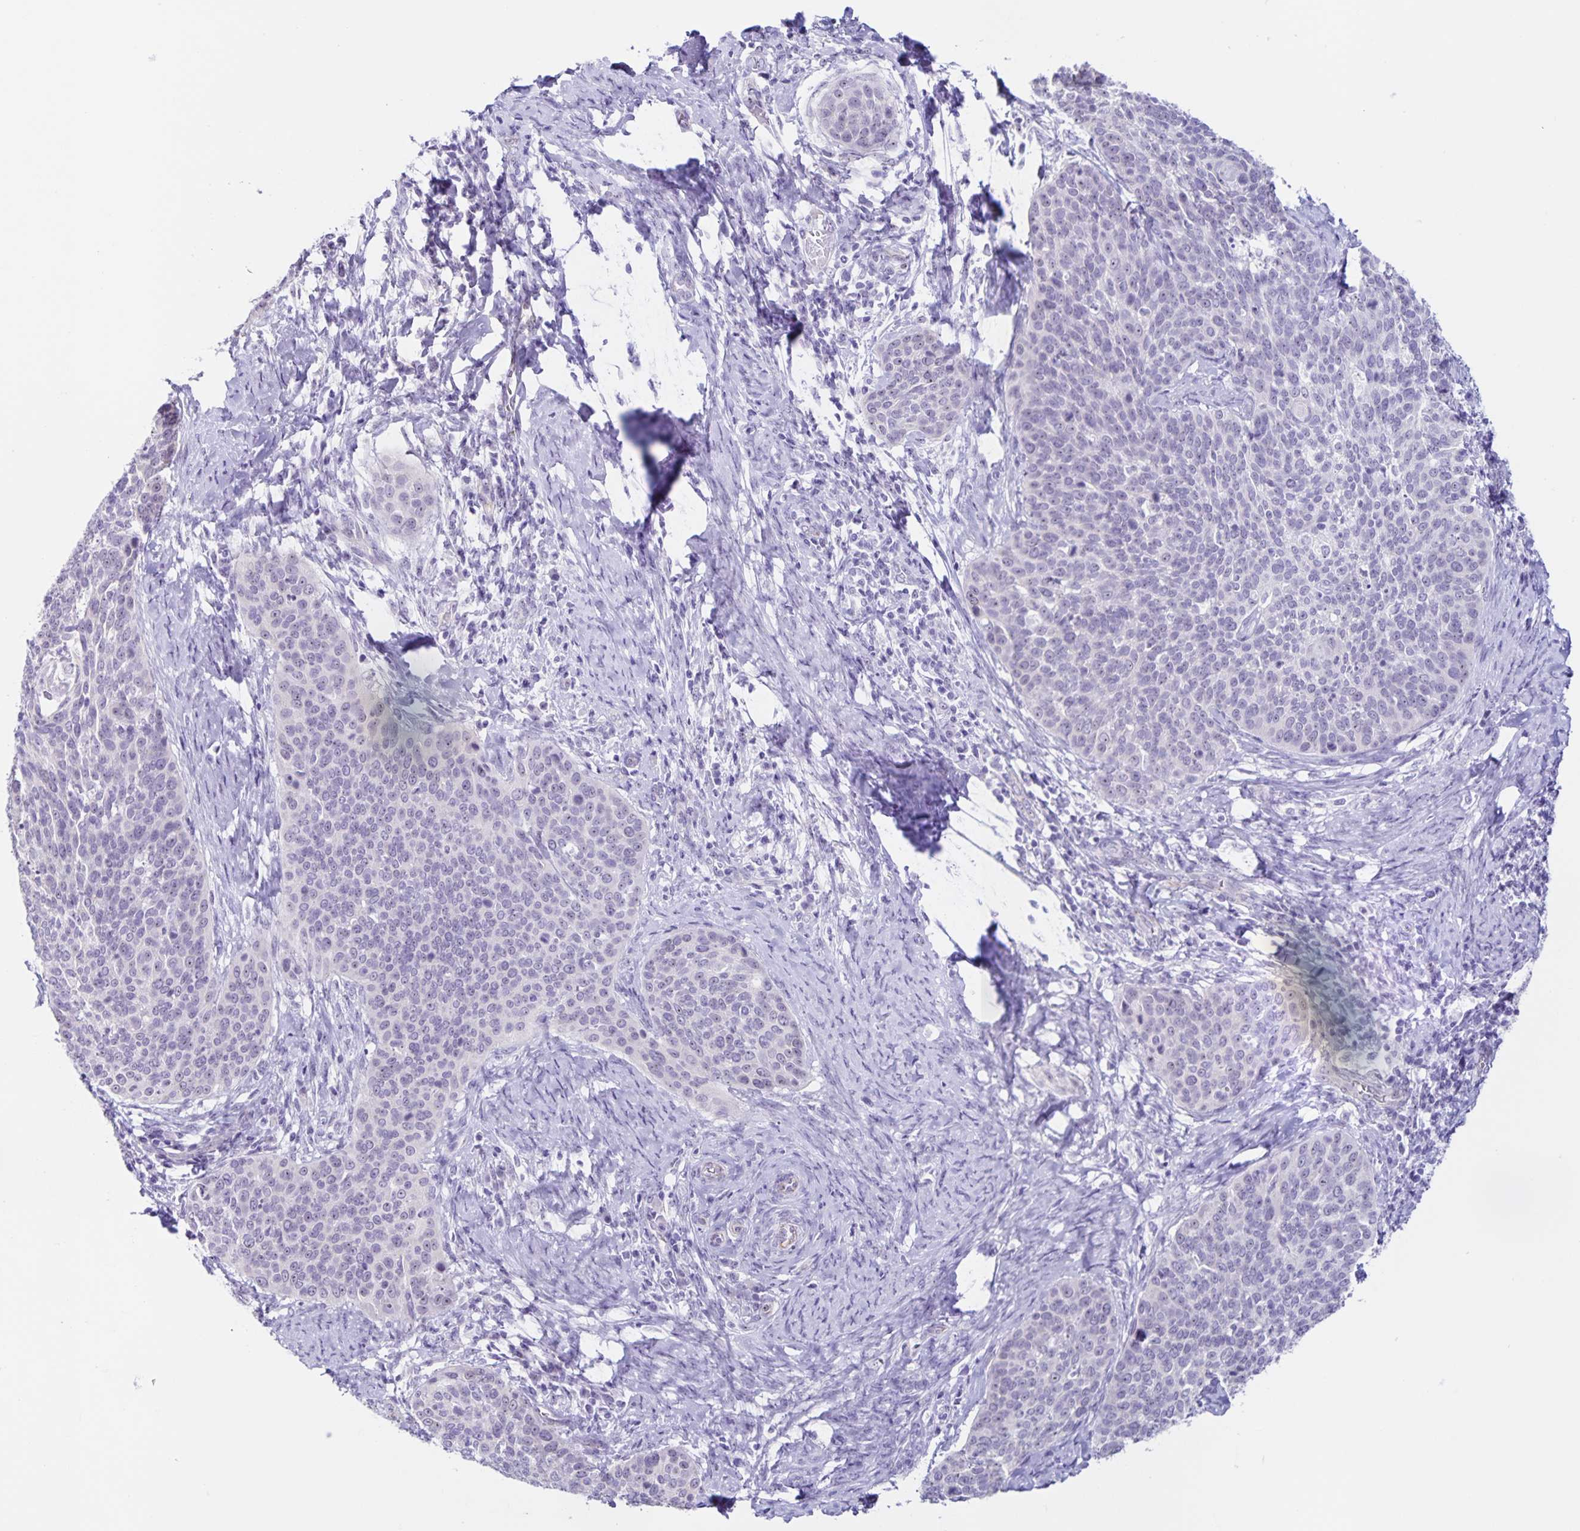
{"staining": {"intensity": "negative", "quantity": "none", "location": "none"}, "tissue": "cervical cancer", "cell_type": "Tumor cells", "image_type": "cancer", "snomed": [{"axis": "morphology", "description": "Squamous cell carcinoma, NOS"}, {"axis": "topography", "description": "Cervix"}], "caption": "A high-resolution histopathology image shows immunohistochemistry (IHC) staining of cervical cancer (squamous cell carcinoma), which displays no significant staining in tumor cells.", "gene": "FAM170A", "patient": {"sex": "female", "age": 69}}